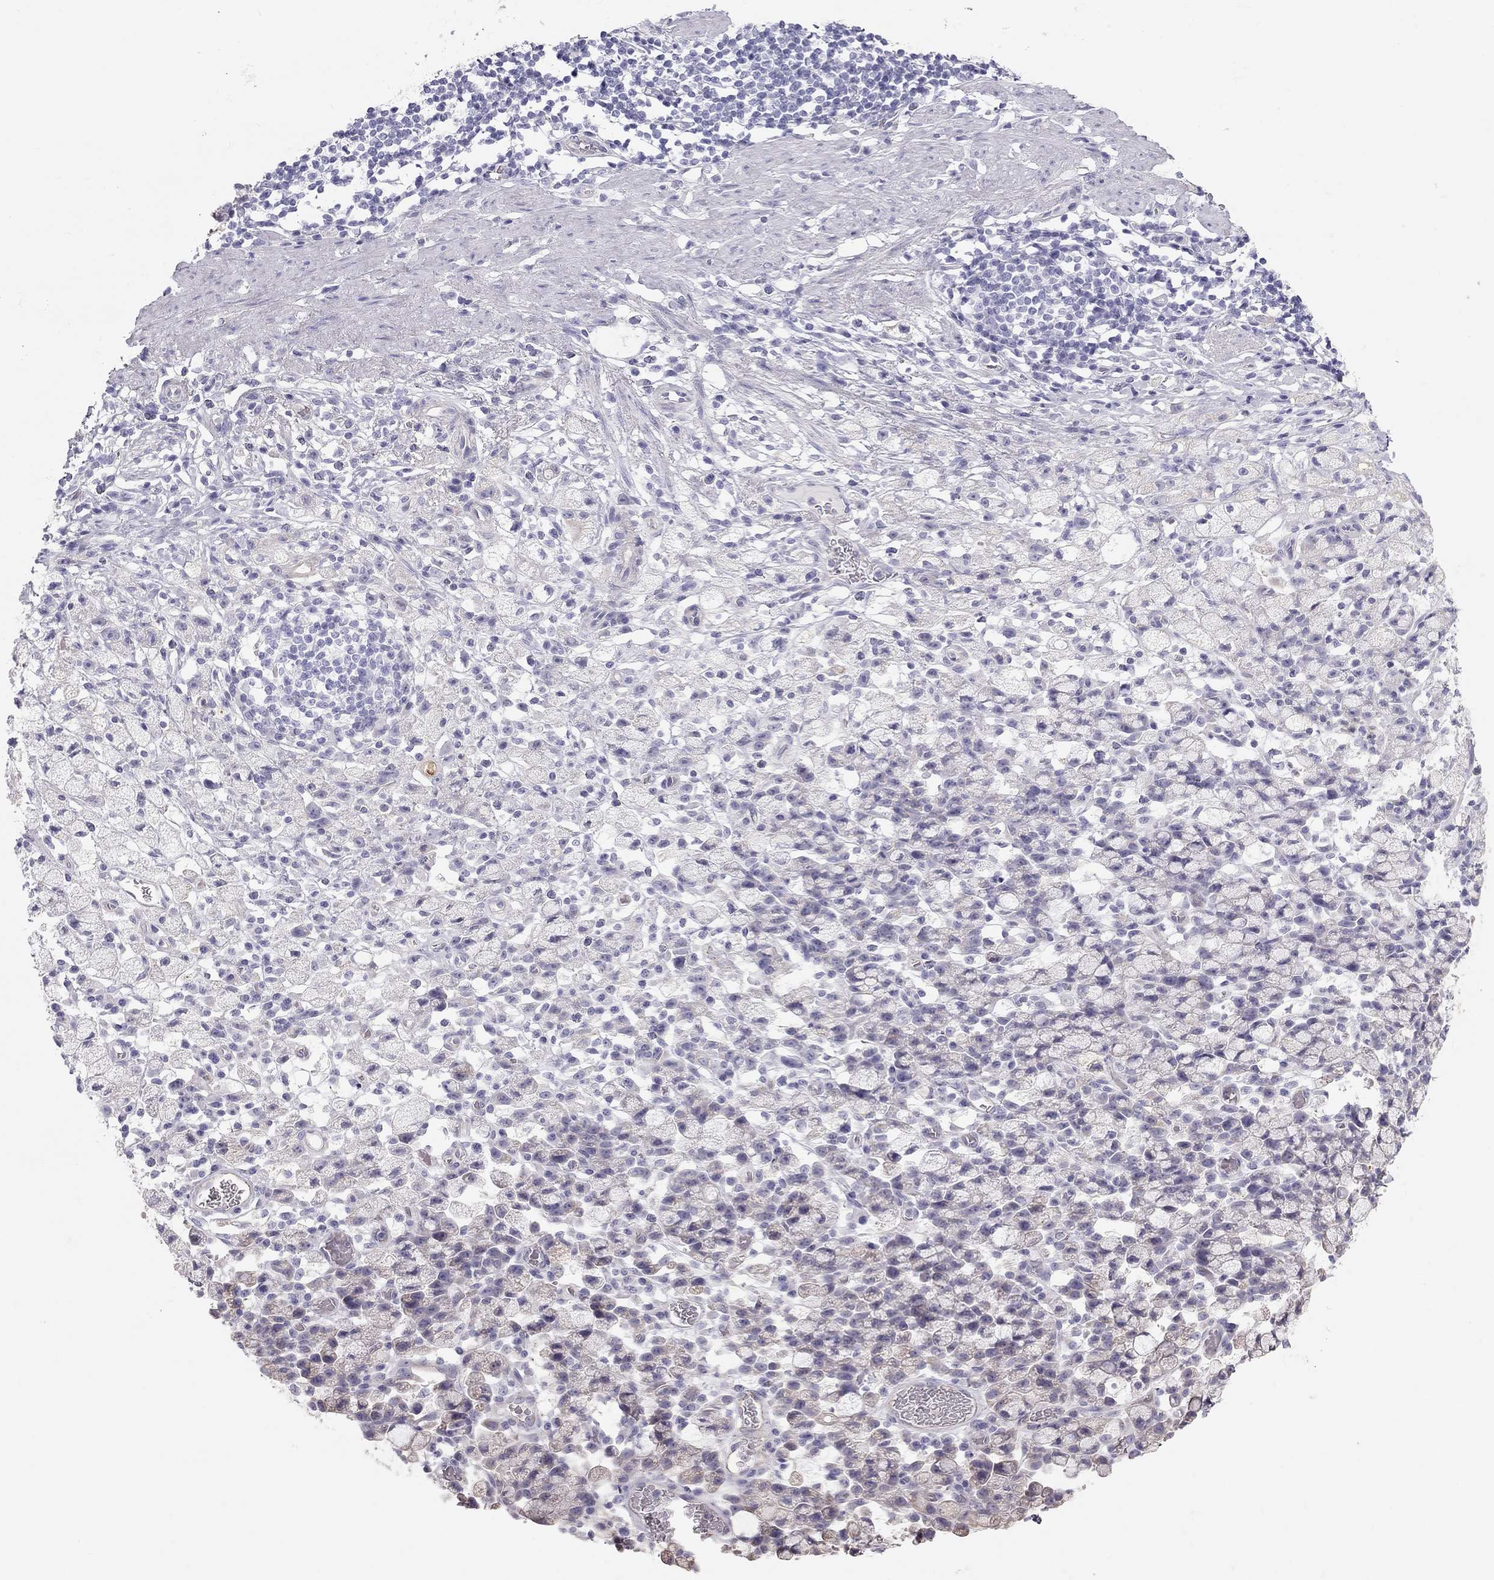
{"staining": {"intensity": "negative", "quantity": "none", "location": "none"}, "tissue": "stomach cancer", "cell_type": "Tumor cells", "image_type": "cancer", "snomed": [{"axis": "morphology", "description": "Adenocarcinoma, NOS"}, {"axis": "topography", "description": "Stomach"}], "caption": "This is a photomicrograph of IHC staining of stomach cancer, which shows no staining in tumor cells.", "gene": "TDRD6", "patient": {"sex": "male", "age": 58}}